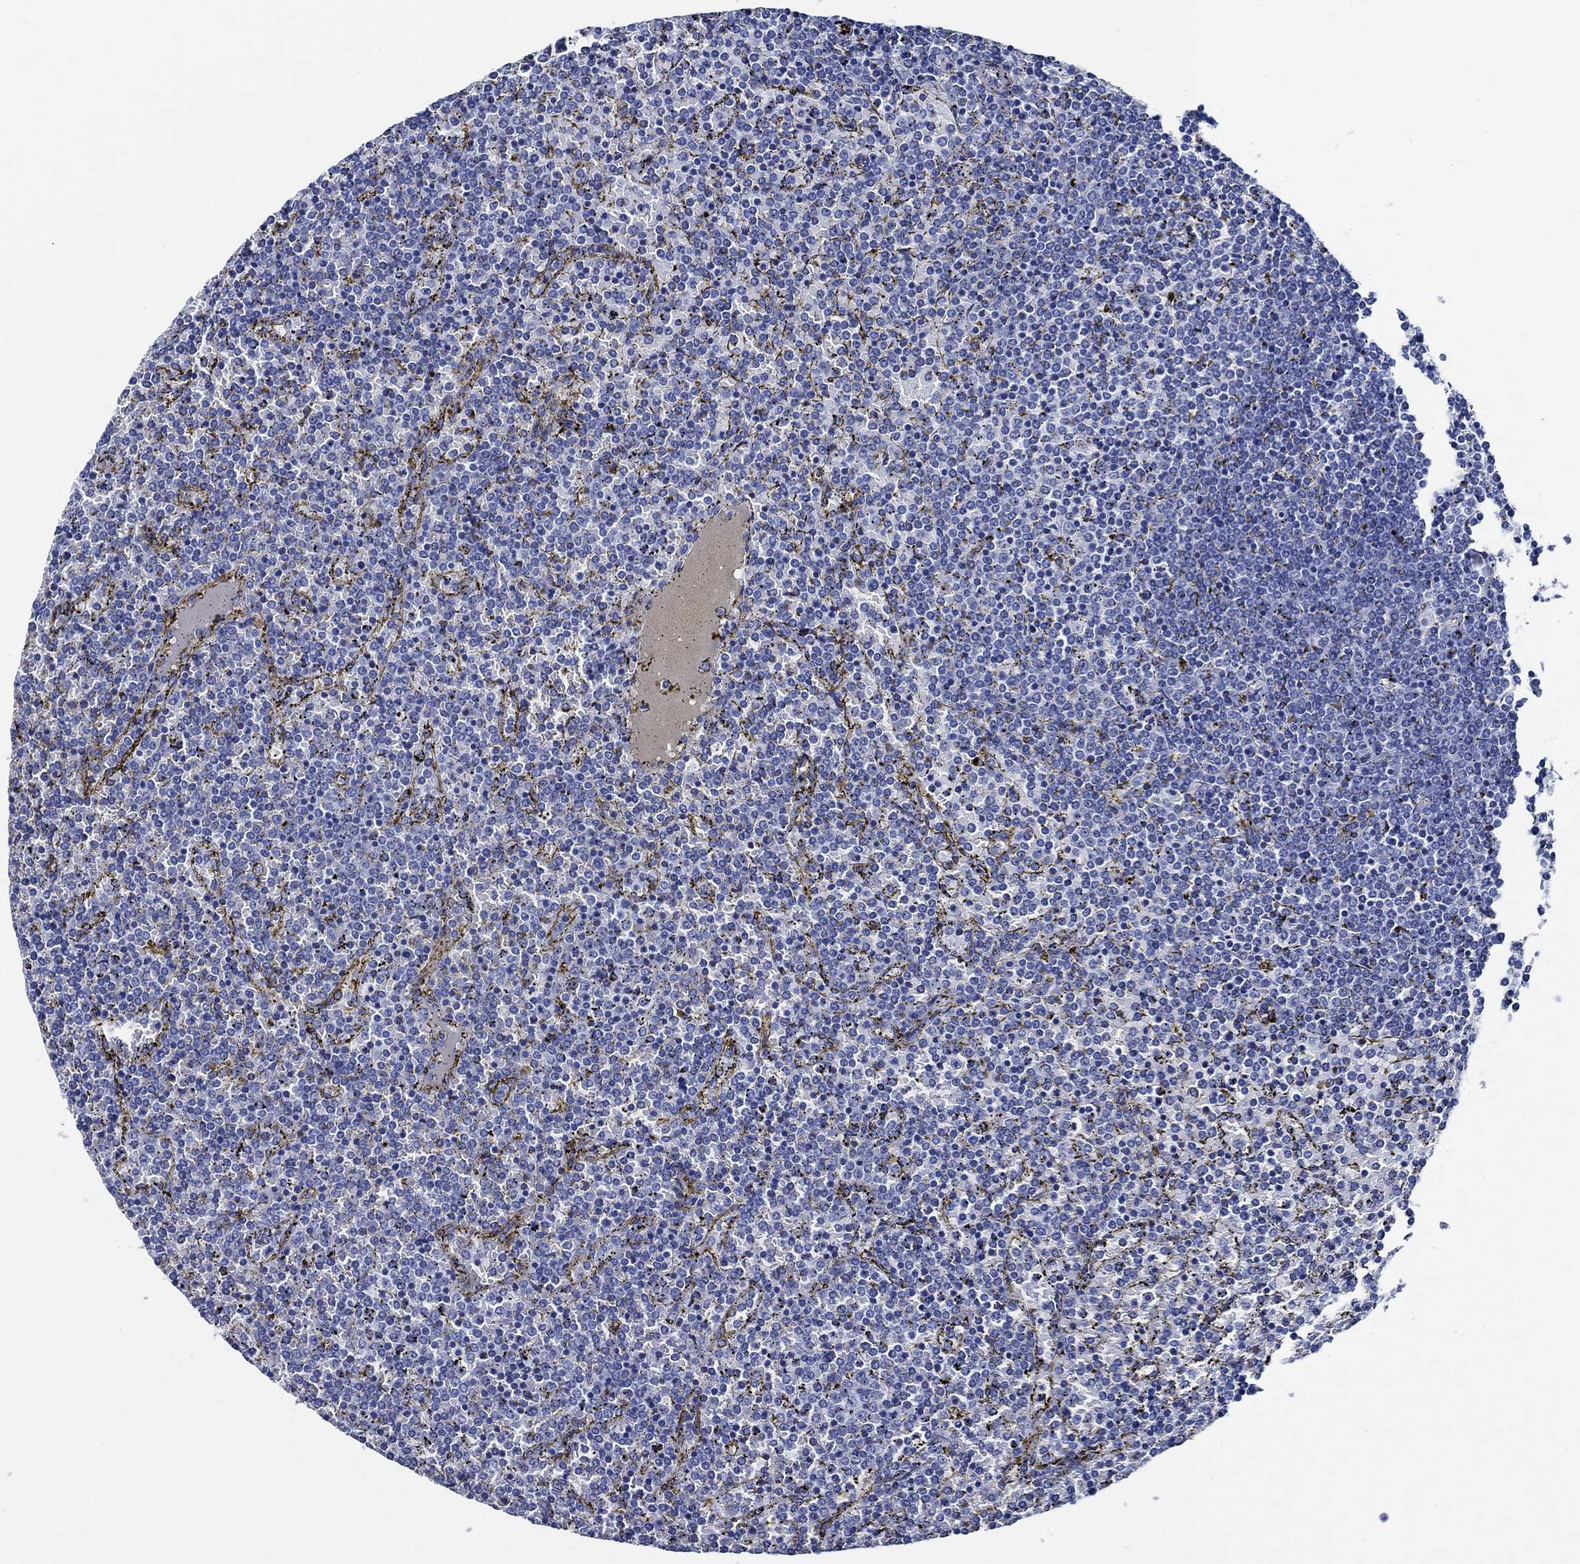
{"staining": {"intensity": "negative", "quantity": "none", "location": "none"}, "tissue": "lymphoma", "cell_type": "Tumor cells", "image_type": "cancer", "snomed": [{"axis": "morphology", "description": "Malignant lymphoma, non-Hodgkin's type, Low grade"}, {"axis": "topography", "description": "Spleen"}], "caption": "Low-grade malignant lymphoma, non-Hodgkin's type was stained to show a protein in brown. There is no significant positivity in tumor cells.", "gene": "WDR62", "patient": {"sex": "female", "age": 77}}